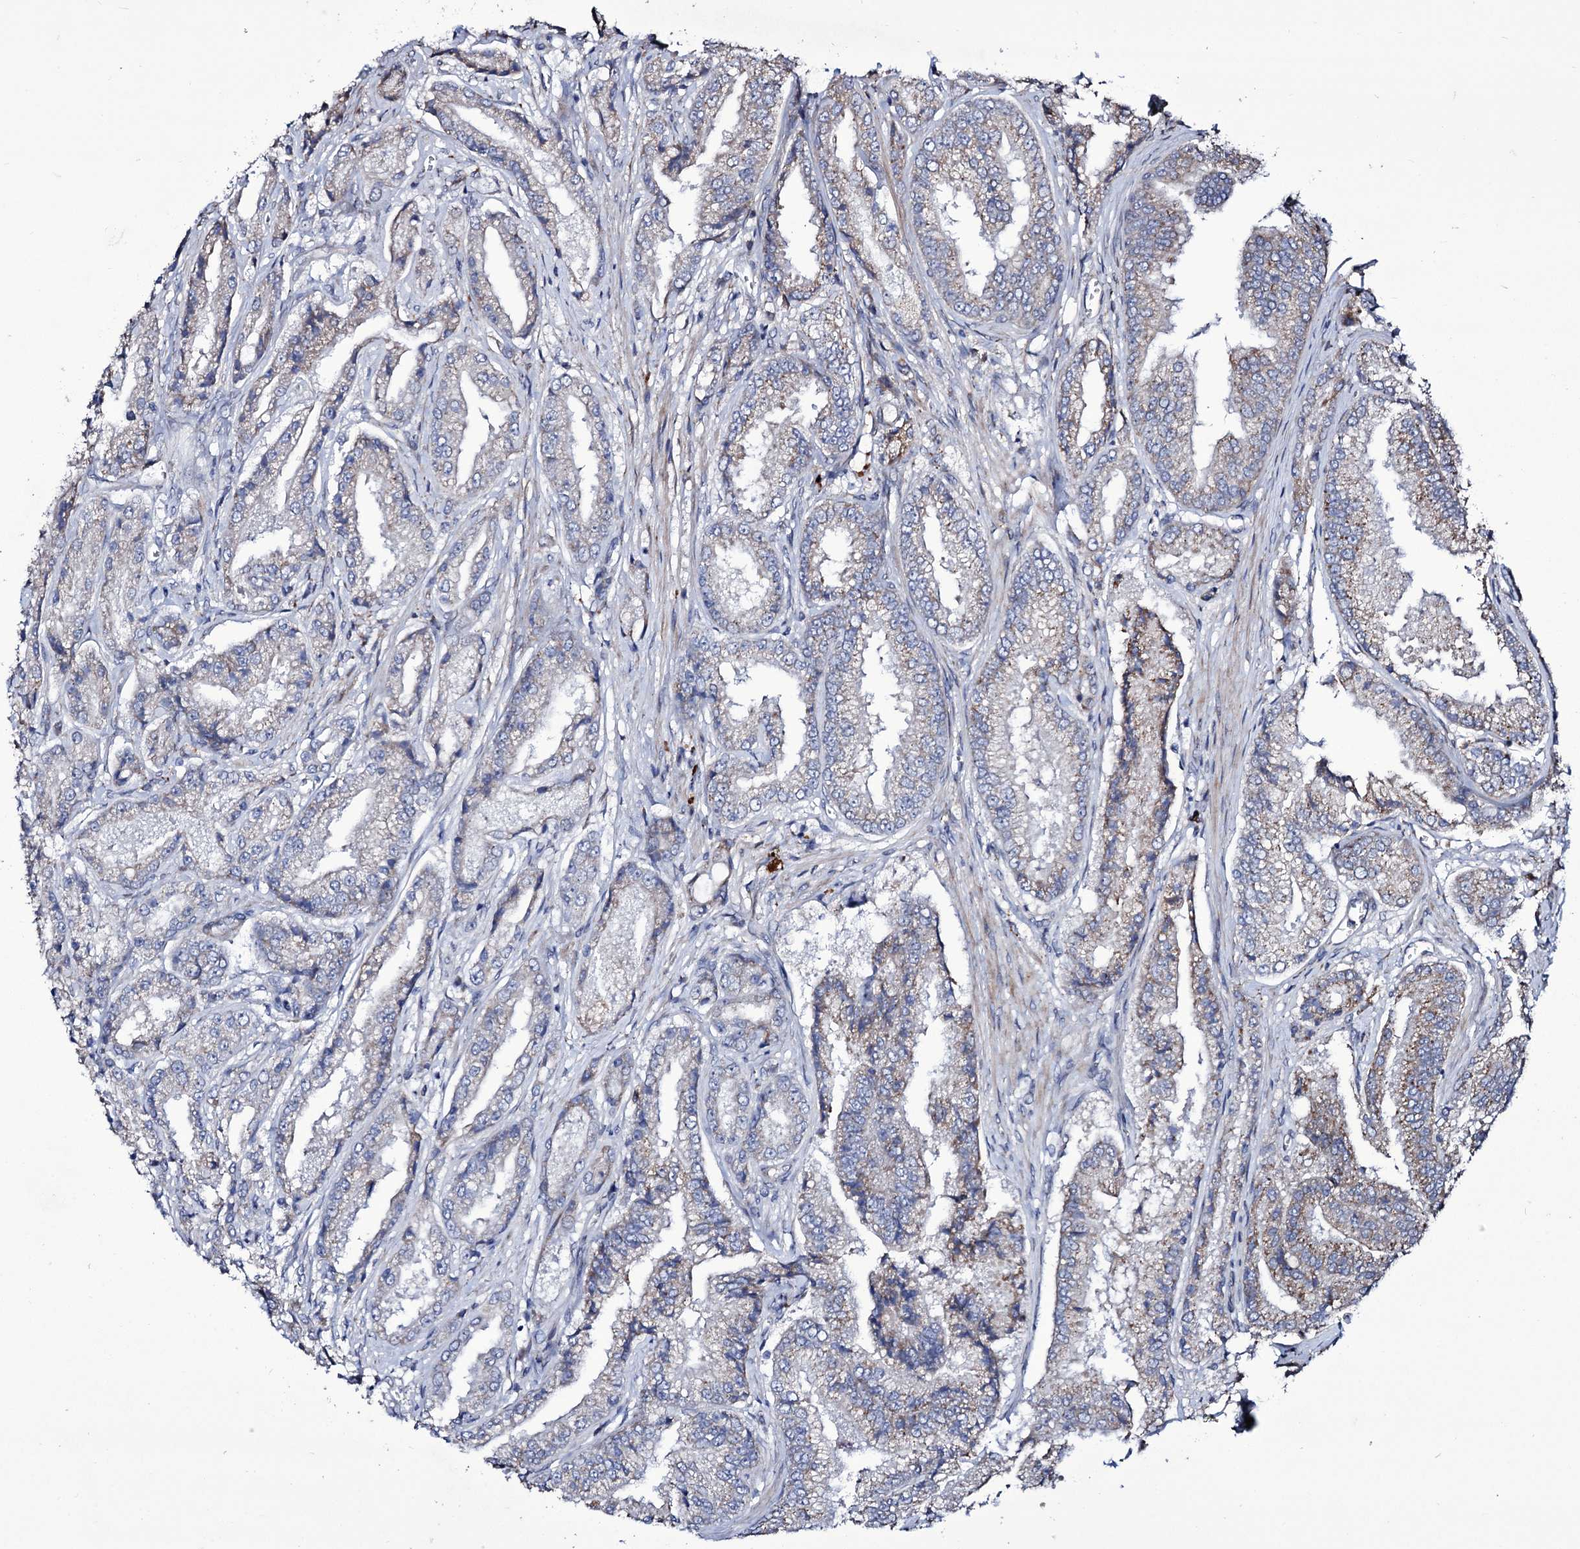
{"staining": {"intensity": "weak", "quantity": "<25%", "location": "cytoplasmic/membranous"}, "tissue": "prostate cancer", "cell_type": "Tumor cells", "image_type": "cancer", "snomed": [{"axis": "morphology", "description": "Adenocarcinoma, High grade"}, {"axis": "topography", "description": "Prostate"}], "caption": "Photomicrograph shows no significant protein expression in tumor cells of prostate high-grade adenocarcinoma.", "gene": "TUBGCP5", "patient": {"sex": "male", "age": 72}}